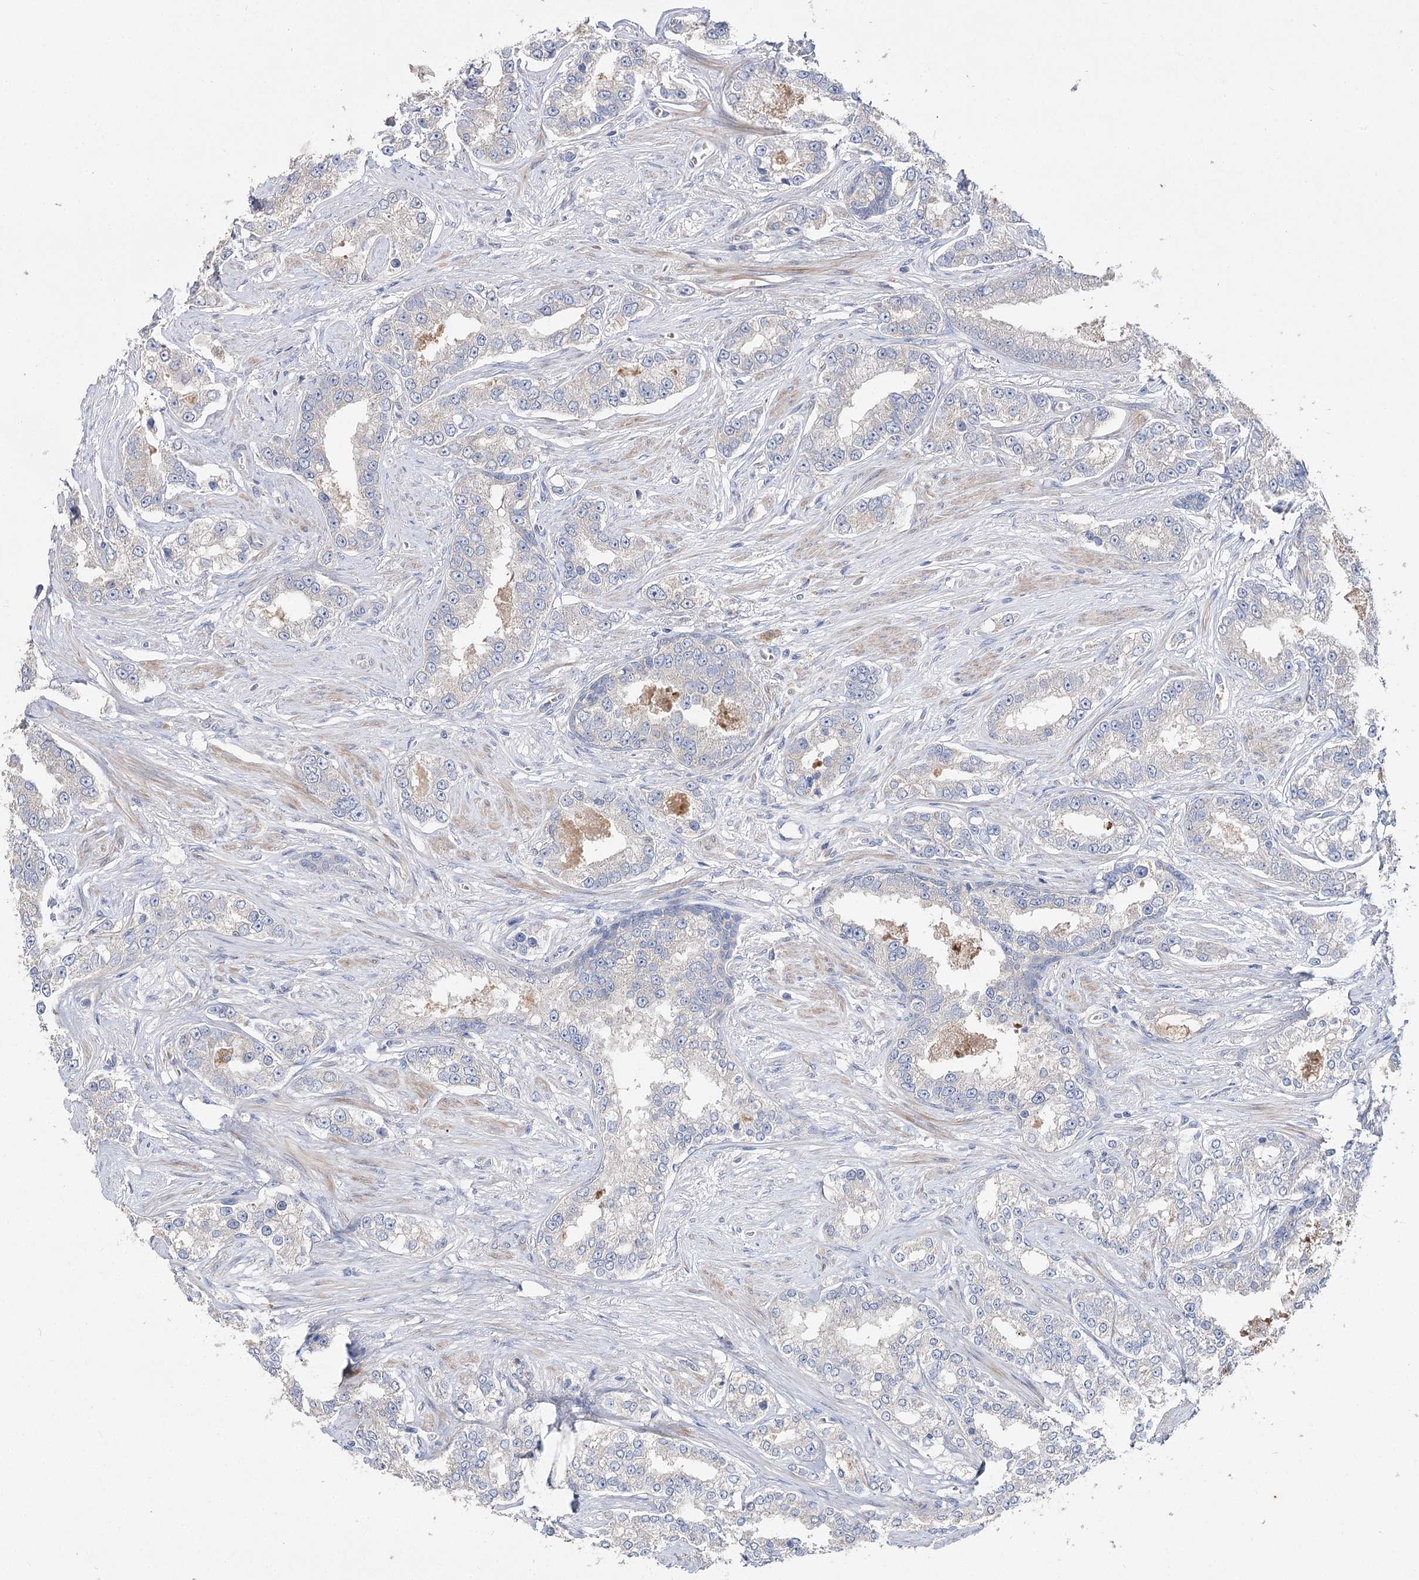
{"staining": {"intensity": "negative", "quantity": "none", "location": "none"}, "tissue": "prostate cancer", "cell_type": "Tumor cells", "image_type": "cancer", "snomed": [{"axis": "morphology", "description": "Normal tissue, NOS"}, {"axis": "morphology", "description": "Adenocarcinoma, High grade"}, {"axis": "topography", "description": "Prostate"}], "caption": "DAB immunohistochemical staining of prostate cancer (high-grade adenocarcinoma) reveals no significant staining in tumor cells.", "gene": "NRAP", "patient": {"sex": "male", "age": 83}}